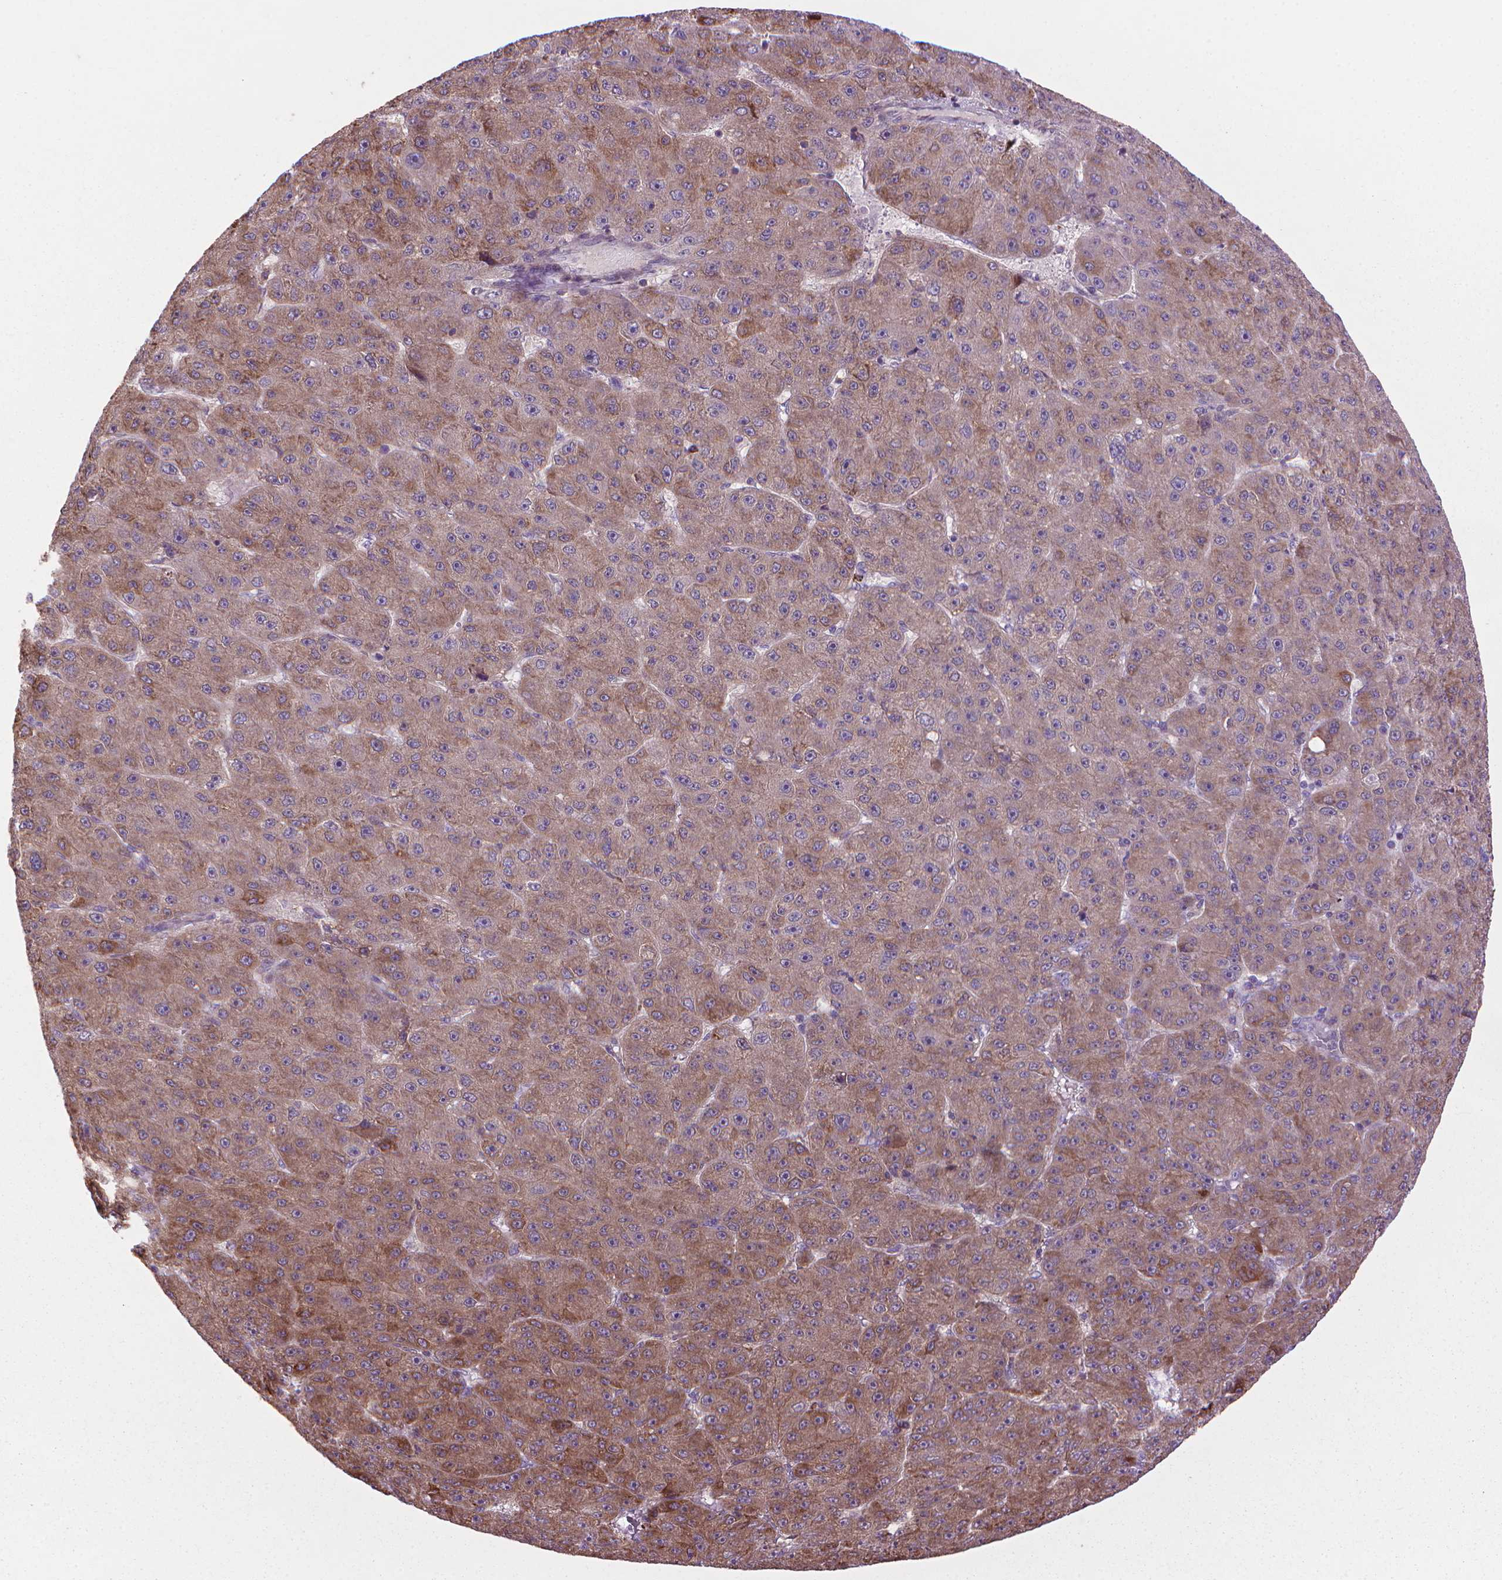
{"staining": {"intensity": "moderate", "quantity": "25%-75%", "location": "cytoplasmic/membranous"}, "tissue": "liver cancer", "cell_type": "Tumor cells", "image_type": "cancer", "snomed": [{"axis": "morphology", "description": "Carcinoma, Hepatocellular, NOS"}, {"axis": "topography", "description": "Liver"}], "caption": "A brown stain labels moderate cytoplasmic/membranous staining of a protein in liver hepatocellular carcinoma tumor cells. The protein is stained brown, and the nuclei are stained in blue (DAB IHC with brightfield microscopy, high magnification).", "gene": "MYH14", "patient": {"sex": "male", "age": 67}}